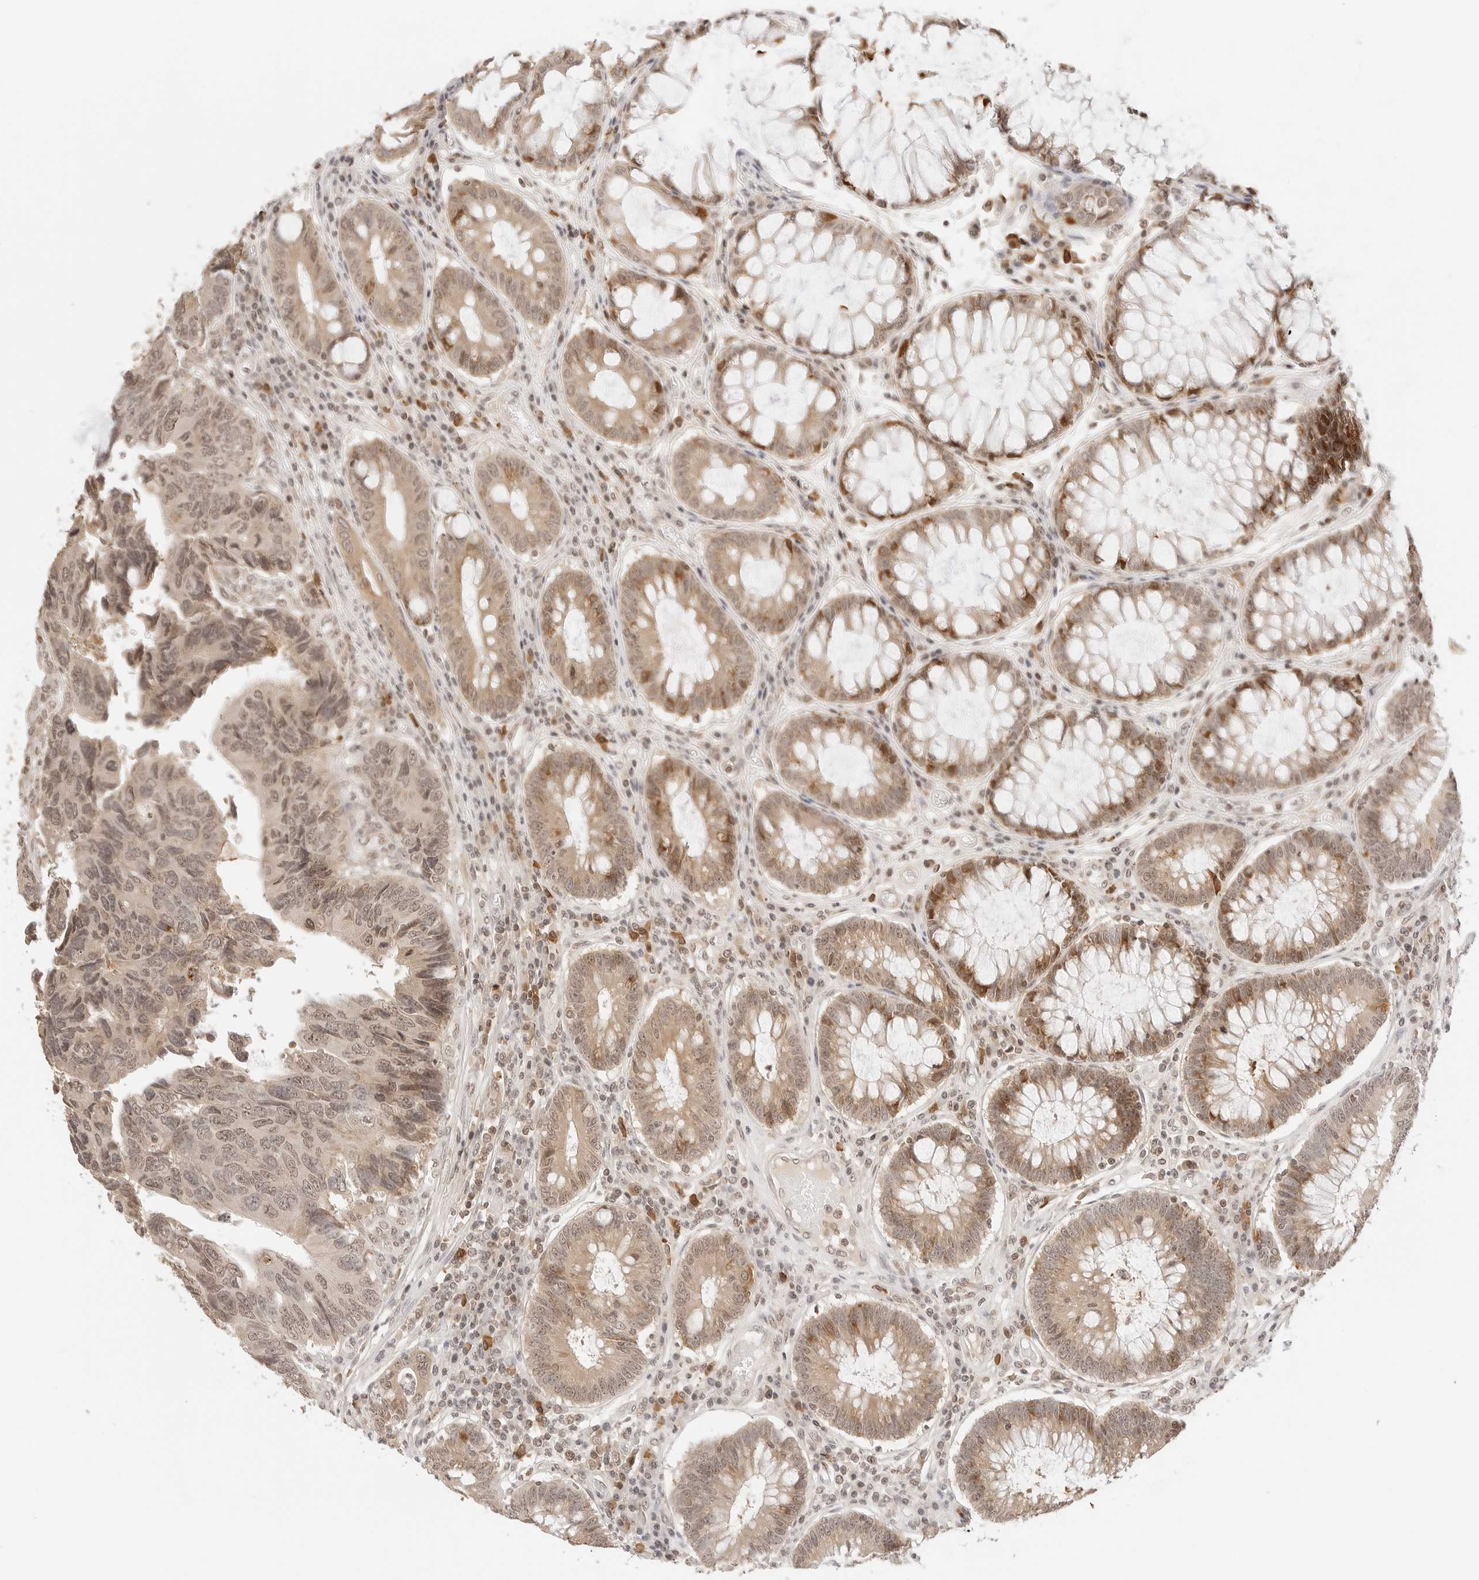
{"staining": {"intensity": "weak", "quantity": ">75%", "location": "cytoplasmic/membranous,nuclear"}, "tissue": "colorectal cancer", "cell_type": "Tumor cells", "image_type": "cancer", "snomed": [{"axis": "morphology", "description": "Adenocarcinoma, NOS"}, {"axis": "topography", "description": "Rectum"}], "caption": "Weak cytoplasmic/membranous and nuclear staining for a protein is seen in about >75% of tumor cells of colorectal cancer (adenocarcinoma) using immunohistochemistry (IHC).", "gene": "SEPTIN4", "patient": {"sex": "male", "age": 84}}